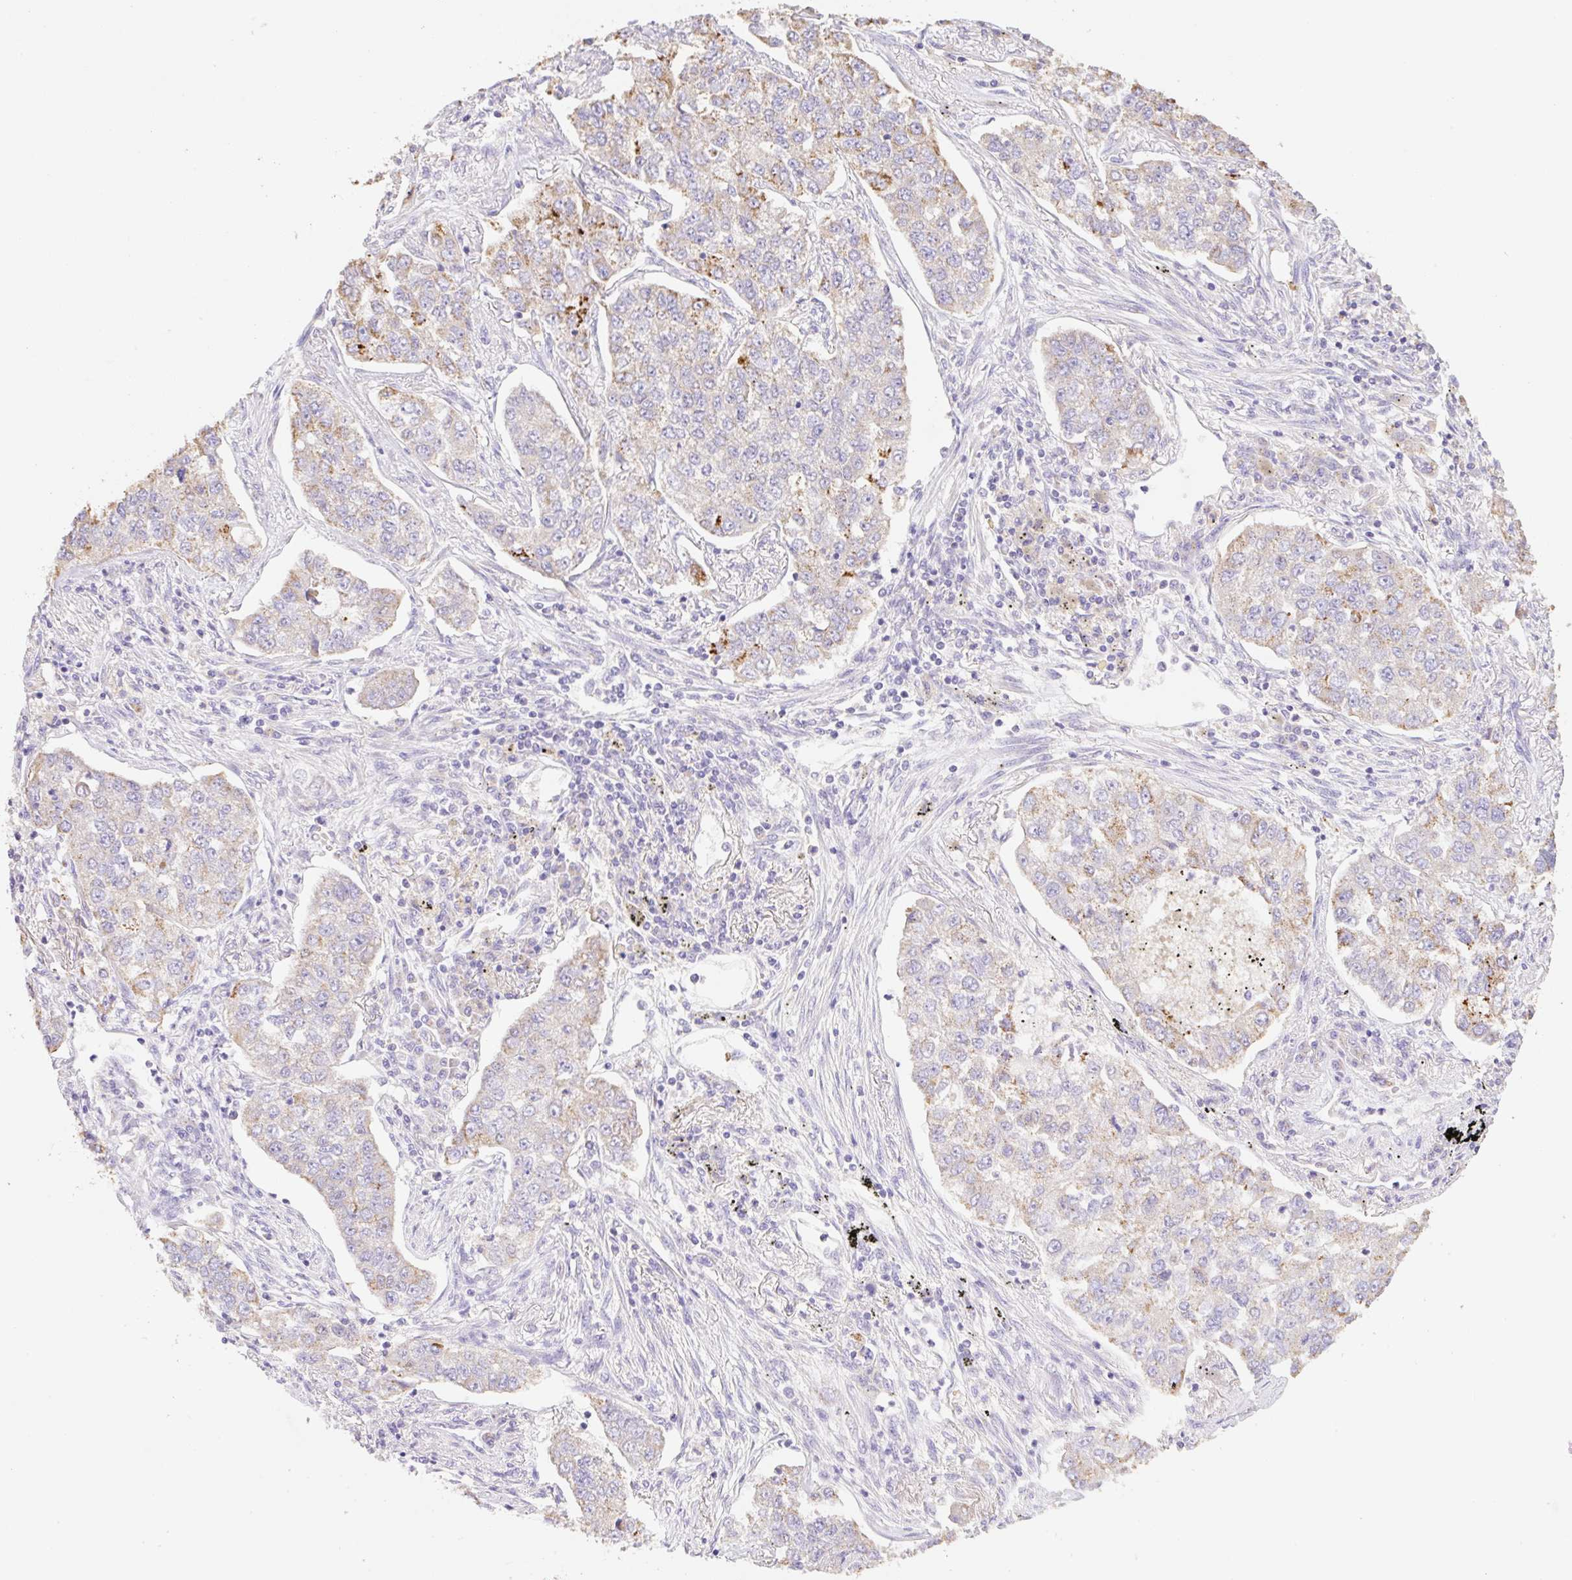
{"staining": {"intensity": "moderate", "quantity": "<25%", "location": "cytoplasmic/membranous"}, "tissue": "lung cancer", "cell_type": "Tumor cells", "image_type": "cancer", "snomed": [{"axis": "morphology", "description": "Adenocarcinoma, NOS"}, {"axis": "topography", "description": "Lung"}], "caption": "IHC (DAB) staining of lung cancer shows moderate cytoplasmic/membranous protein staining in about <25% of tumor cells.", "gene": "COPZ2", "patient": {"sex": "male", "age": 49}}